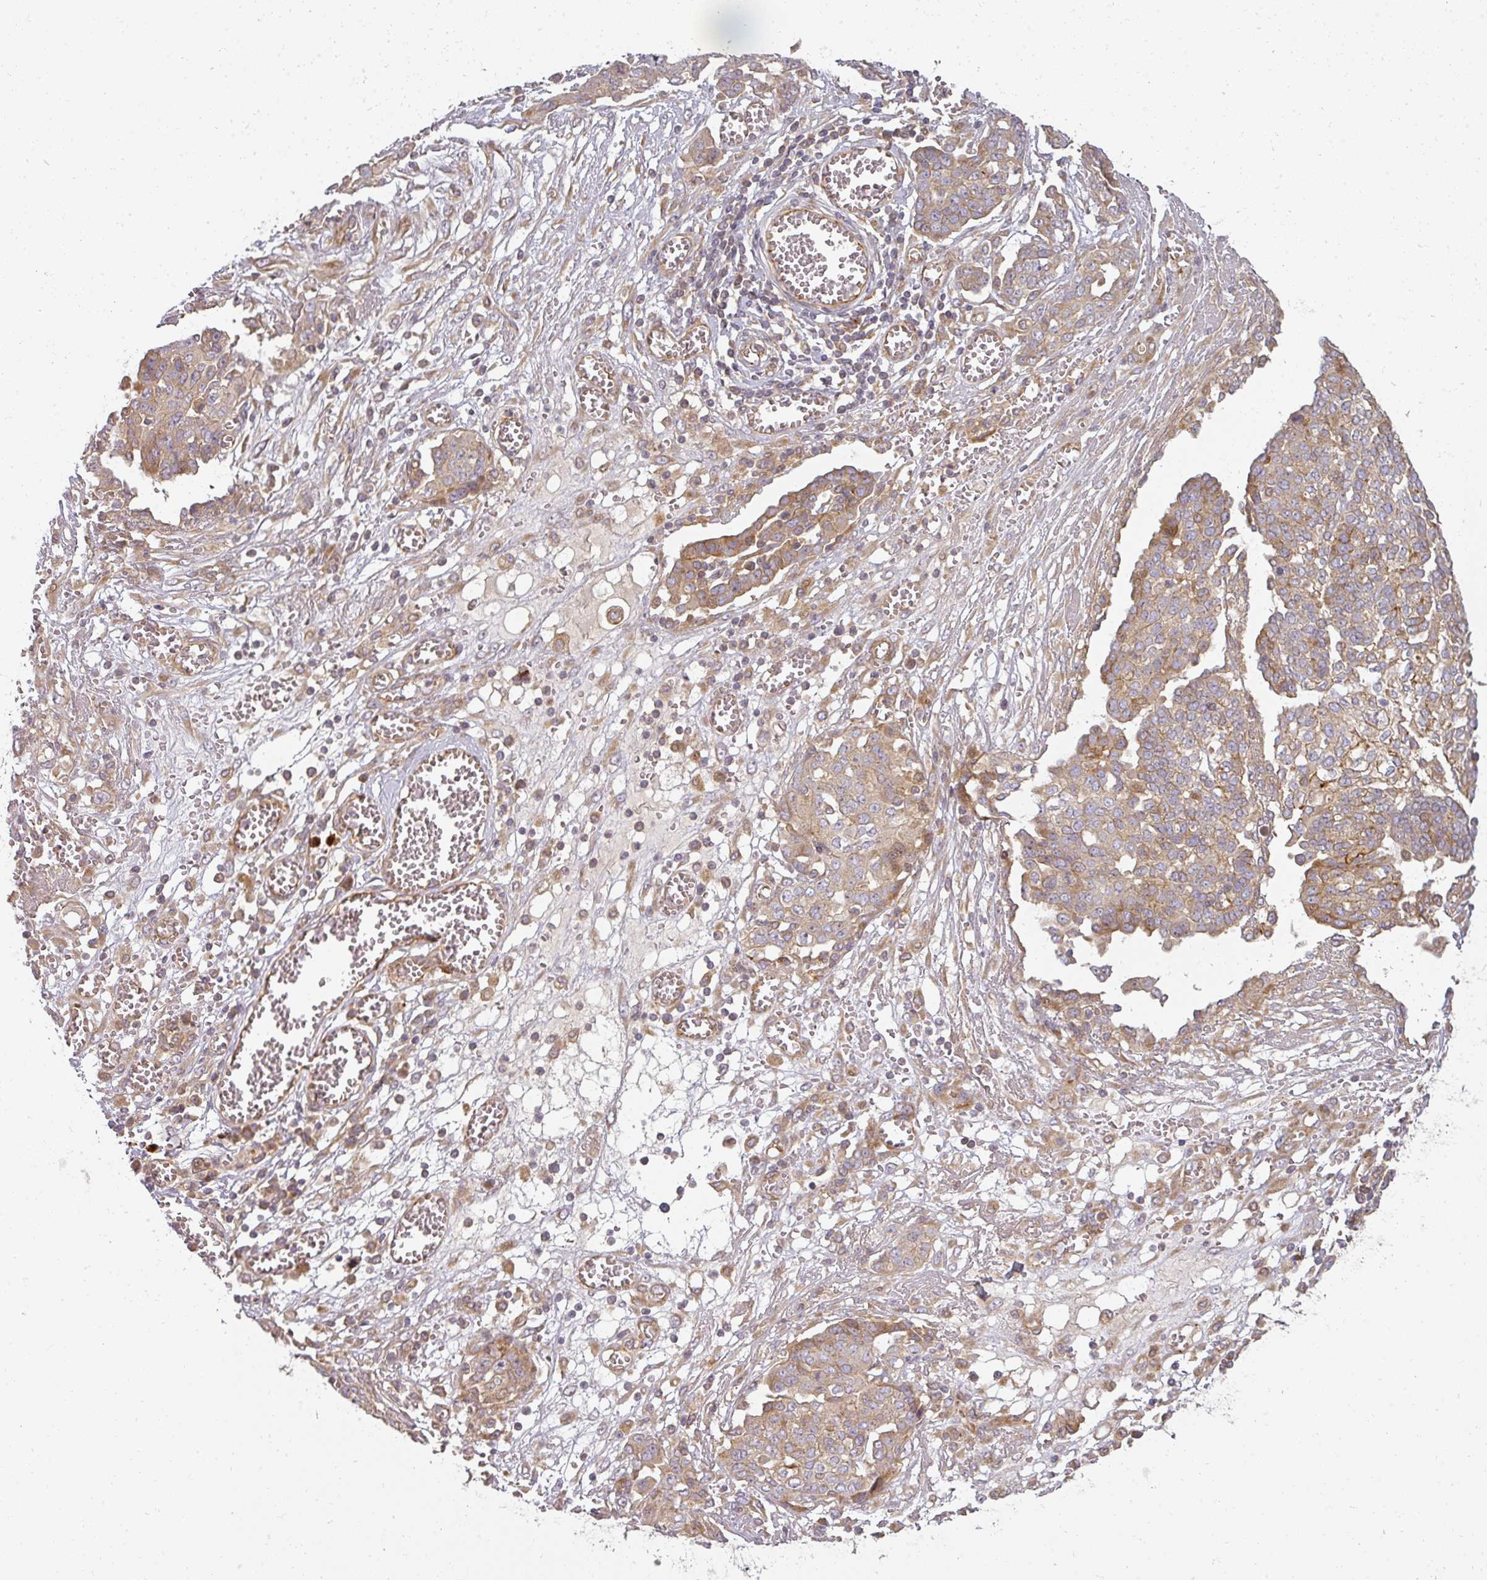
{"staining": {"intensity": "weak", "quantity": "25%-75%", "location": "cytoplasmic/membranous"}, "tissue": "ovarian cancer", "cell_type": "Tumor cells", "image_type": "cancer", "snomed": [{"axis": "morphology", "description": "Cystadenocarcinoma, serous, NOS"}, {"axis": "topography", "description": "Soft tissue"}, {"axis": "topography", "description": "Ovary"}], "caption": "A brown stain highlights weak cytoplasmic/membranous staining of a protein in human ovarian cancer tumor cells.", "gene": "CNOT1", "patient": {"sex": "female", "age": 57}}